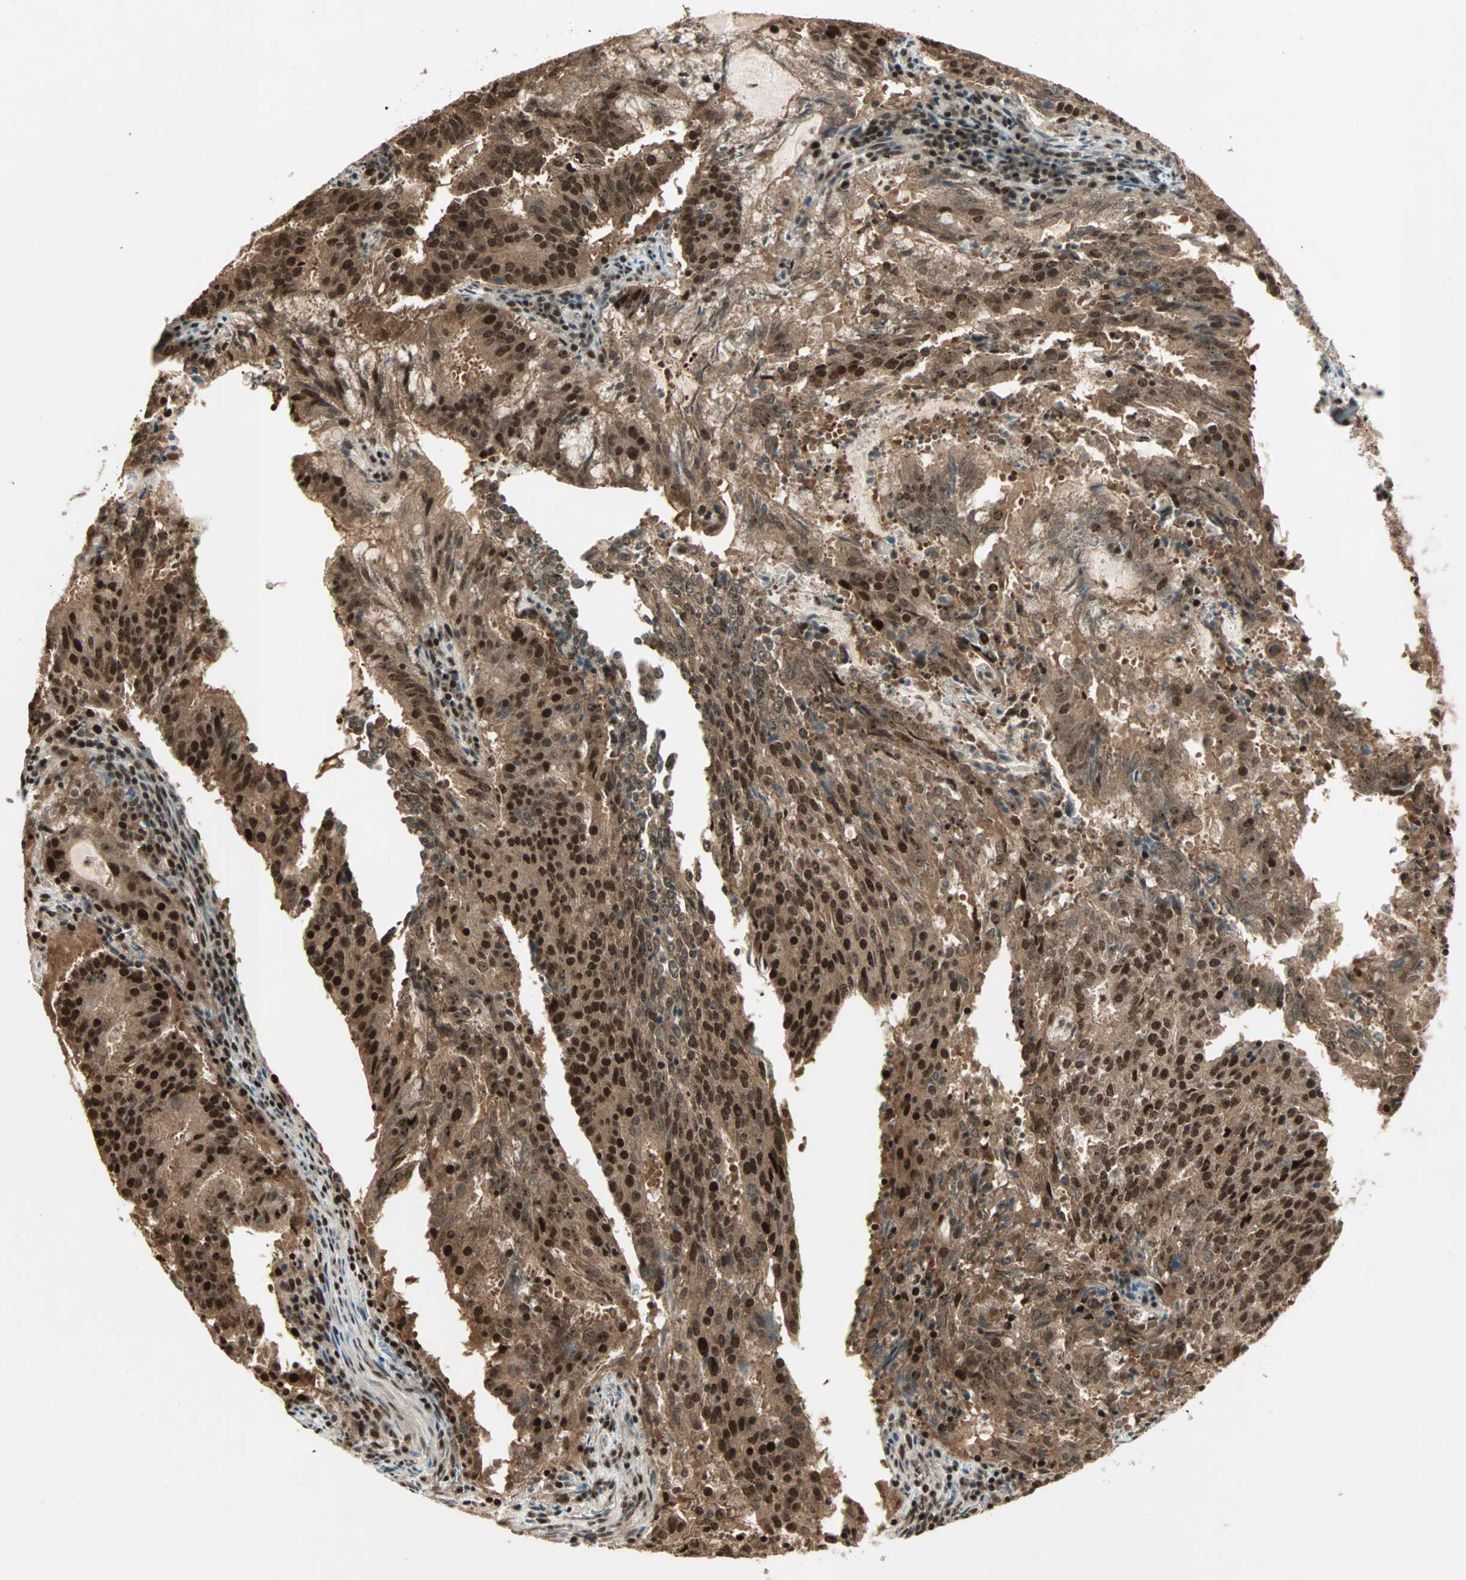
{"staining": {"intensity": "strong", "quantity": ">75%", "location": "cytoplasmic/membranous,nuclear"}, "tissue": "cervical cancer", "cell_type": "Tumor cells", "image_type": "cancer", "snomed": [{"axis": "morphology", "description": "Adenocarcinoma, NOS"}, {"axis": "topography", "description": "Cervix"}], "caption": "IHC of cervical cancer demonstrates high levels of strong cytoplasmic/membranous and nuclear staining in about >75% of tumor cells.", "gene": "ZNF44", "patient": {"sex": "female", "age": 44}}